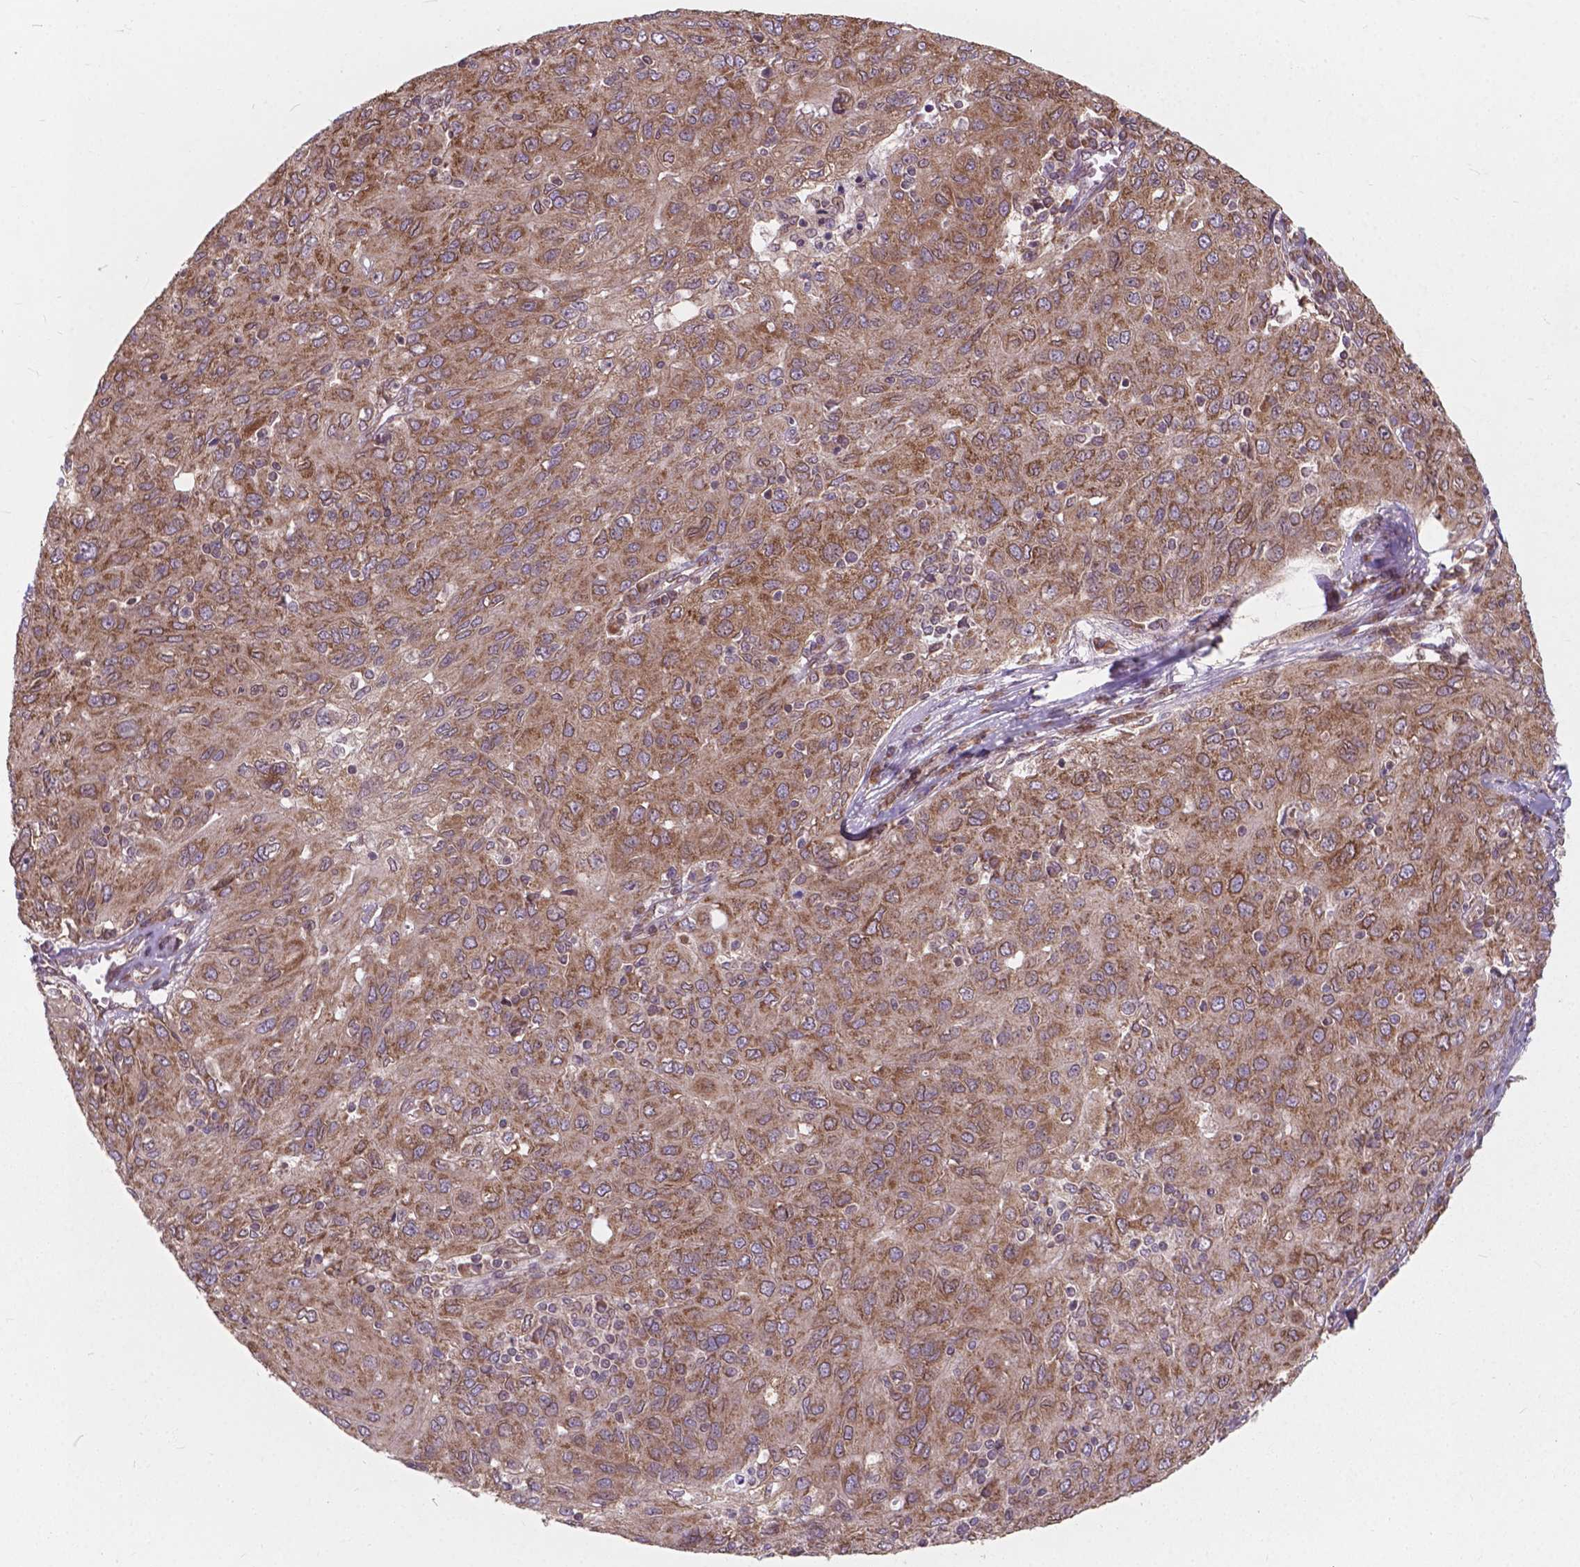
{"staining": {"intensity": "moderate", "quantity": ">75%", "location": "cytoplasmic/membranous"}, "tissue": "ovarian cancer", "cell_type": "Tumor cells", "image_type": "cancer", "snomed": [{"axis": "morphology", "description": "Carcinoma, endometroid"}, {"axis": "topography", "description": "Ovary"}], "caption": "Protein expression analysis of ovarian cancer shows moderate cytoplasmic/membranous positivity in about >75% of tumor cells.", "gene": "MRPL33", "patient": {"sex": "female", "age": 50}}